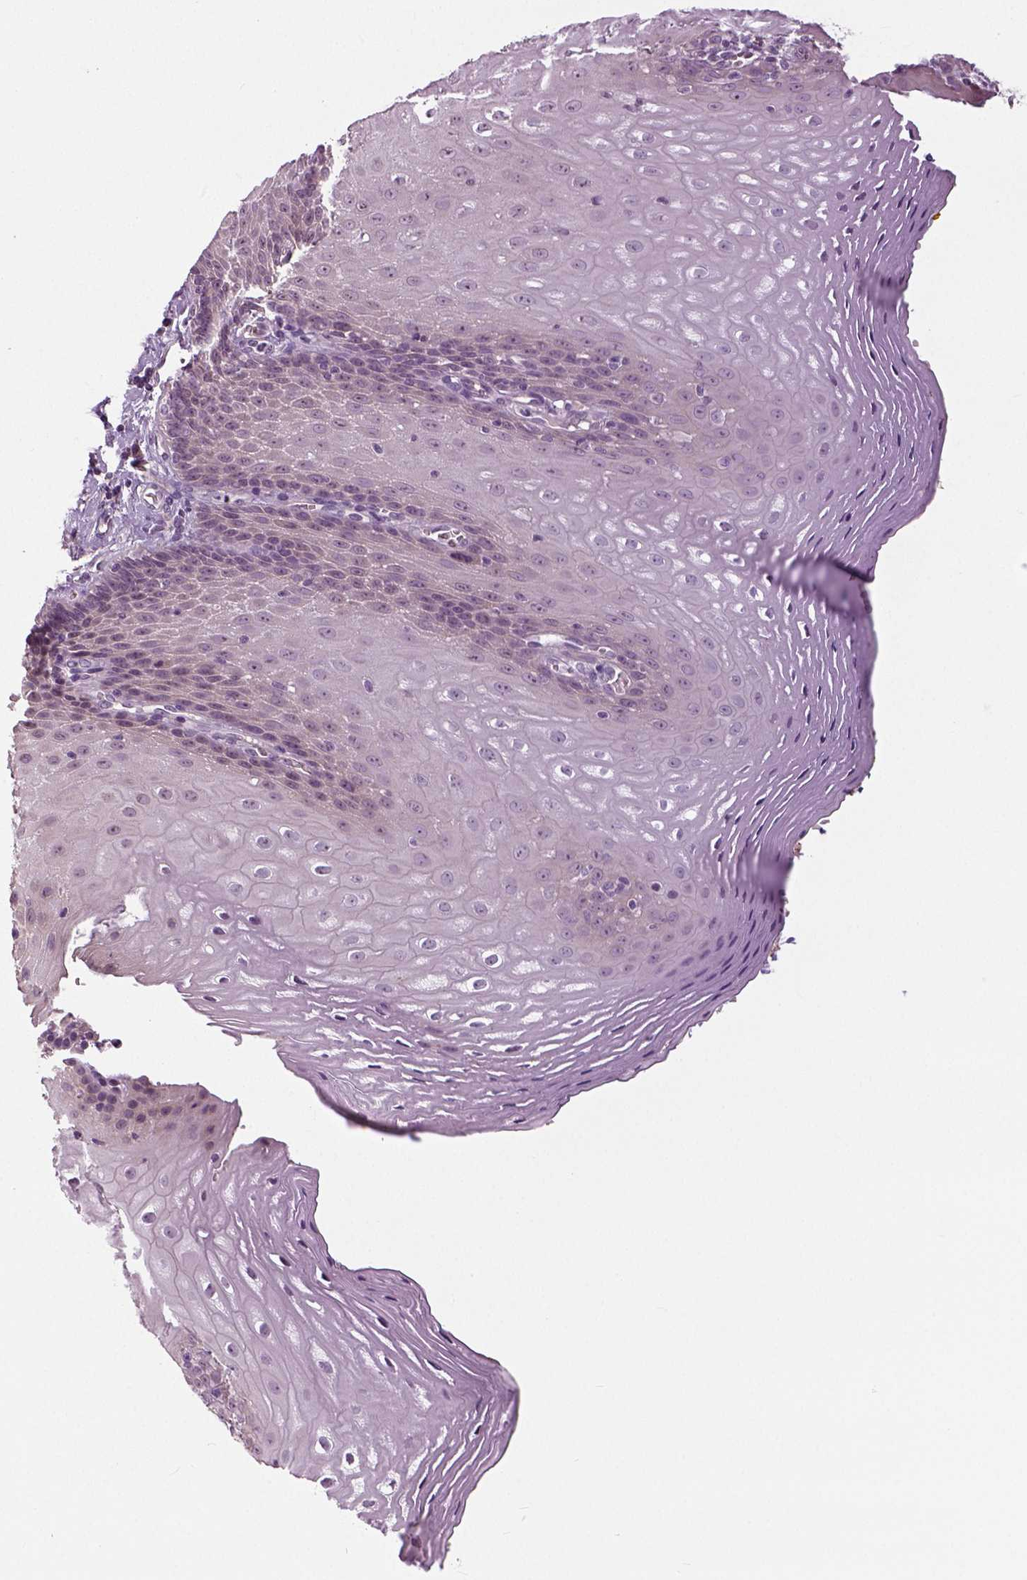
{"staining": {"intensity": "negative", "quantity": "none", "location": "none"}, "tissue": "esophagus", "cell_type": "Squamous epithelial cells", "image_type": "normal", "snomed": [{"axis": "morphology", "description": "Normal tissue, NOS"}, {"axis": "topography", "description": "Esophagus"}], "caption": "High power microscopy image of an immunohistochemistry photomicrograph of unremarkable esophagus, revealing no significant expression in squamous epithelial cells.", "gene": "NECAB1", "patient": {"sex": "female", "age": 68}}